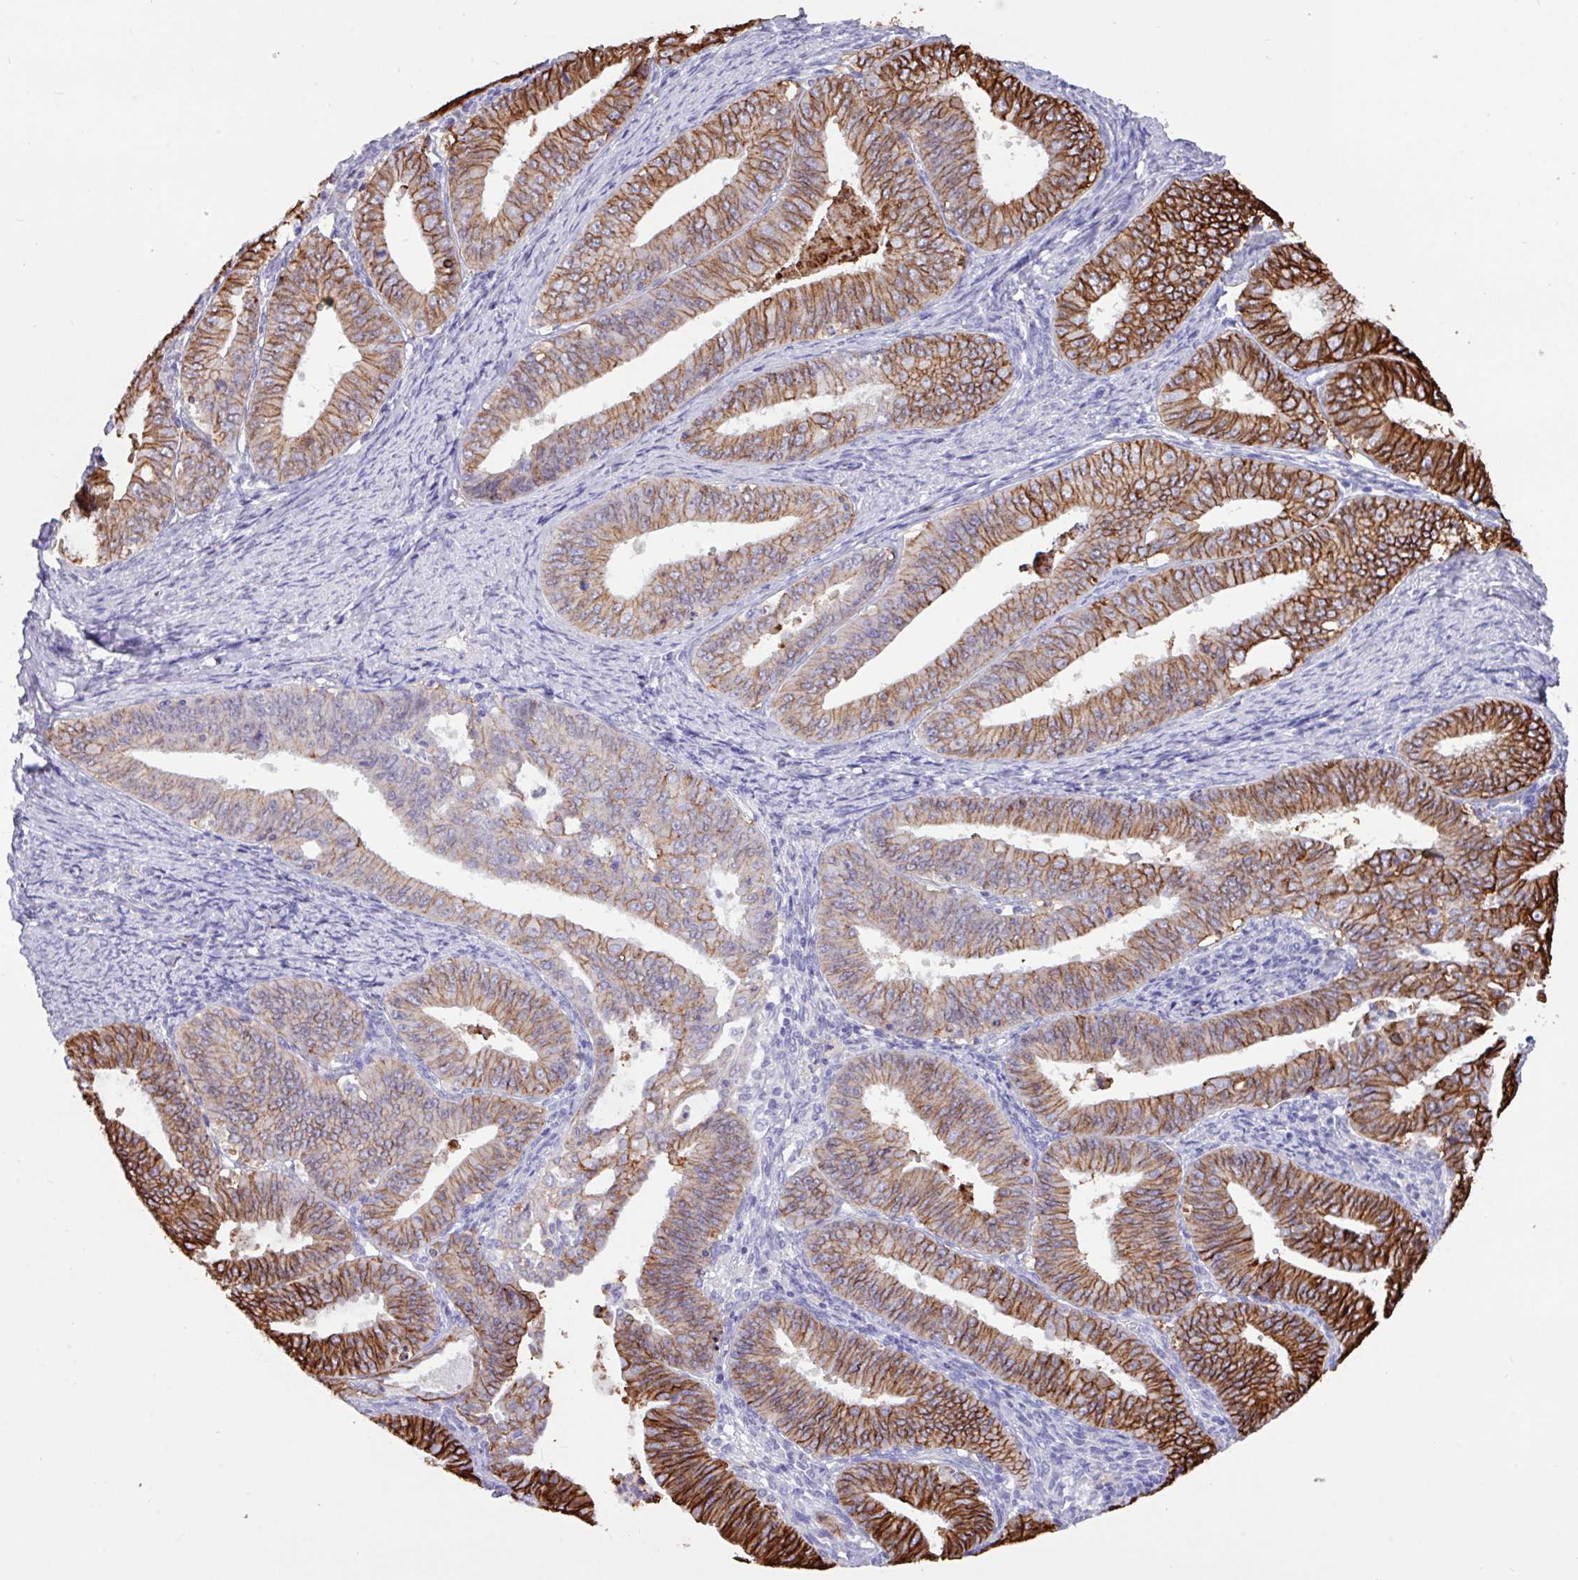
{"staining": {"intensity": "strong", "quantity": "25%-75%", "location": "cytoplasmic/membranous"}, "tissue": "endometrial cancer", "cell_type": "Tumor cells", "image_type": "cancer", "snomed": [{"axis": "morphology", "description": "Adenocarcinoma, NOS"}, {"axis": "topography", "description": "Endometrium"}], "caption": "High-magnification brightfield microscopy of endometrial cancer (adenocarcinoma) stained with DAB (brown) and counterstained with hematoxylin (blue). tumor cells exhibit strong cytoplasmic/membranous staining is present in about25%-75% of cells.", "gene": "EPCAM", "patient": {"sex": "female", "age": 73}}